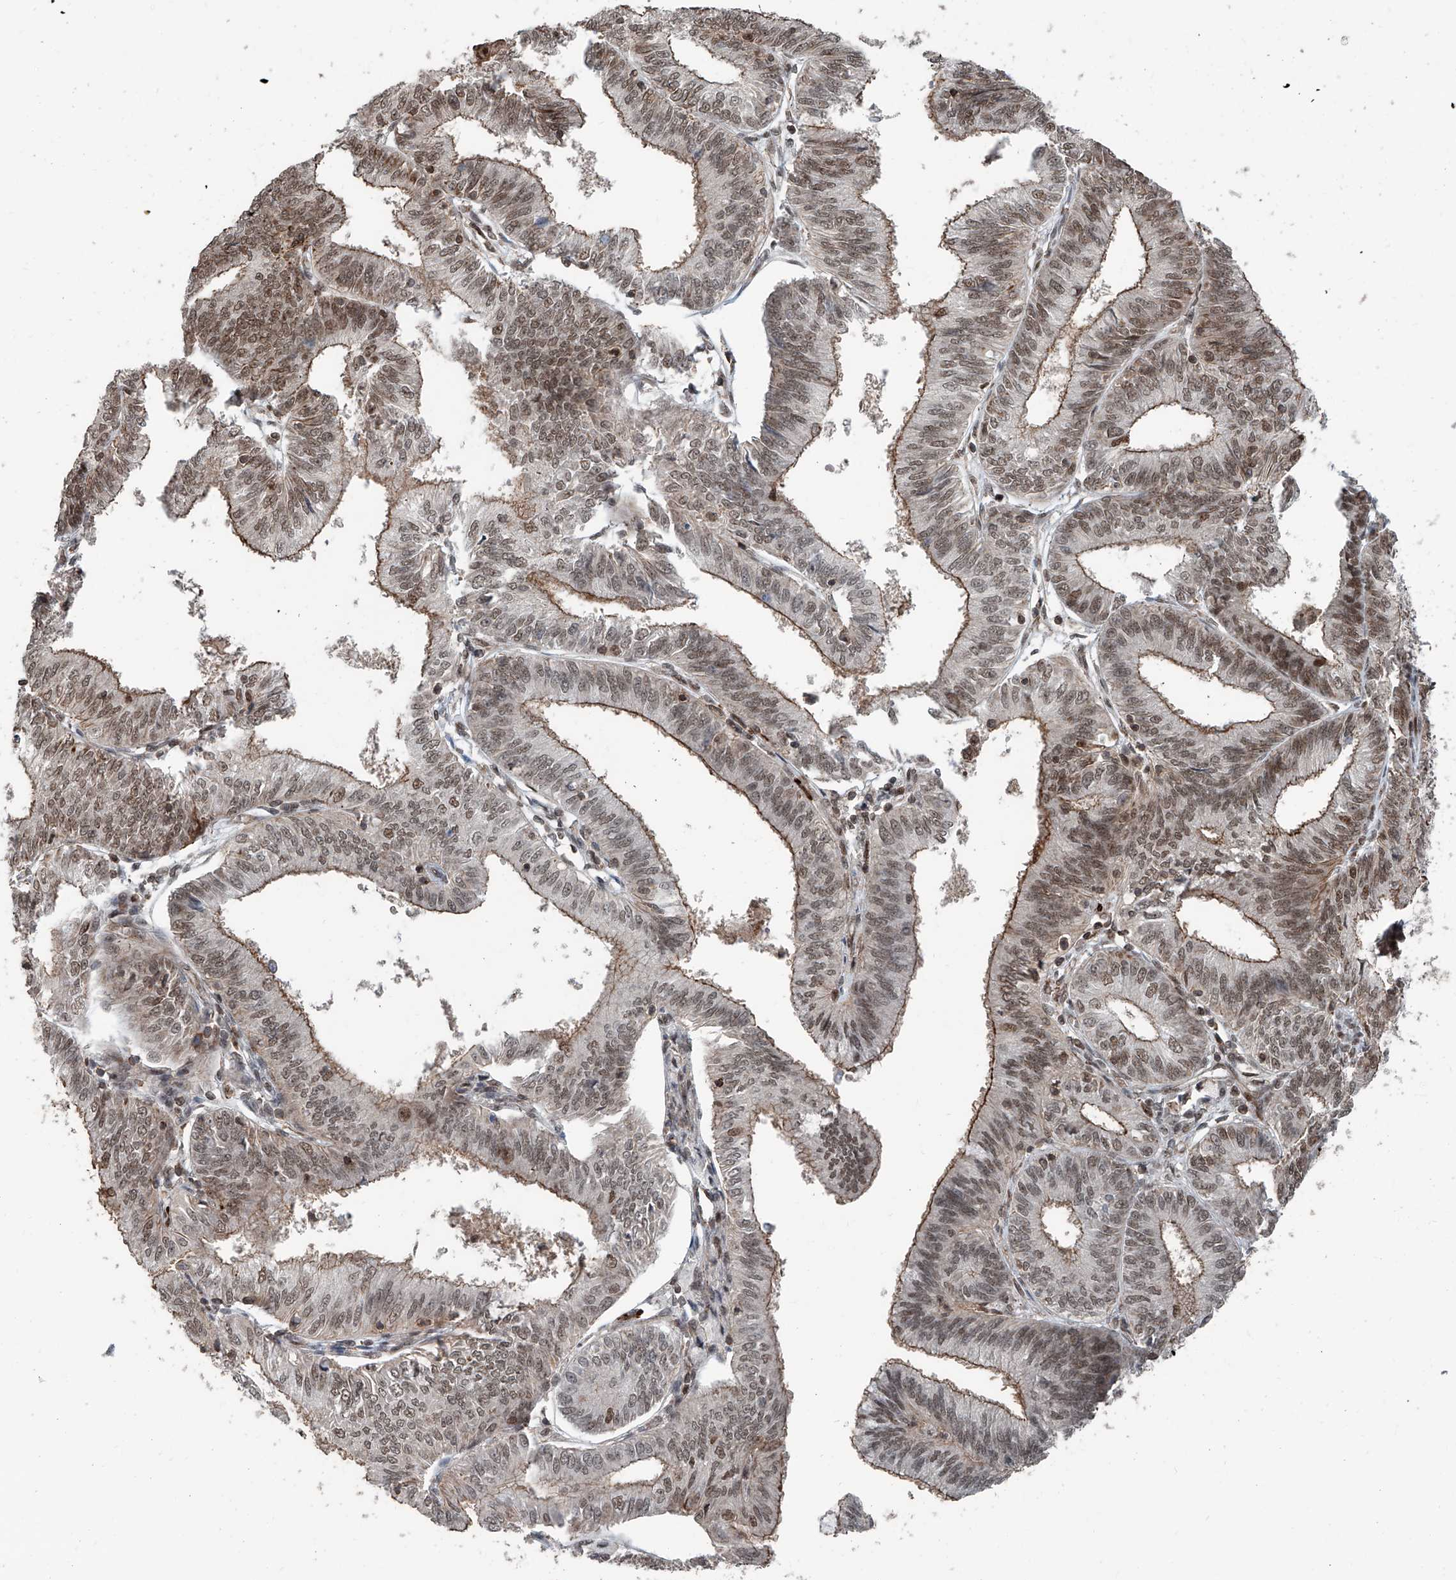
{"staining": {"intensity": "moderate", "quantity": "25%-75%", "location": "cytoplasmic/membranous,nuclear"}, "tissue": "endometrial cancer", "cell_type": "Tumor cells", "image_type": "cancer", "snomed": [{"axis": "morphology", "description": "Adenocarcinoma, NOS"}, {"axis": "topography", "description": "Endometrium"}], "caption": "Immunohistochemical staining of human endometrial cancer shows medium levels of moderate cytoplasmic/membranous and nuclear protein positivity in approximately 25%-75% of tumor cells. (DAB (3,3'-diaminobenzidine) IHC with brightfield microscopy, high magnification).", "gene": "SDE2", "patient": {"sex": "female", "age": 51}}